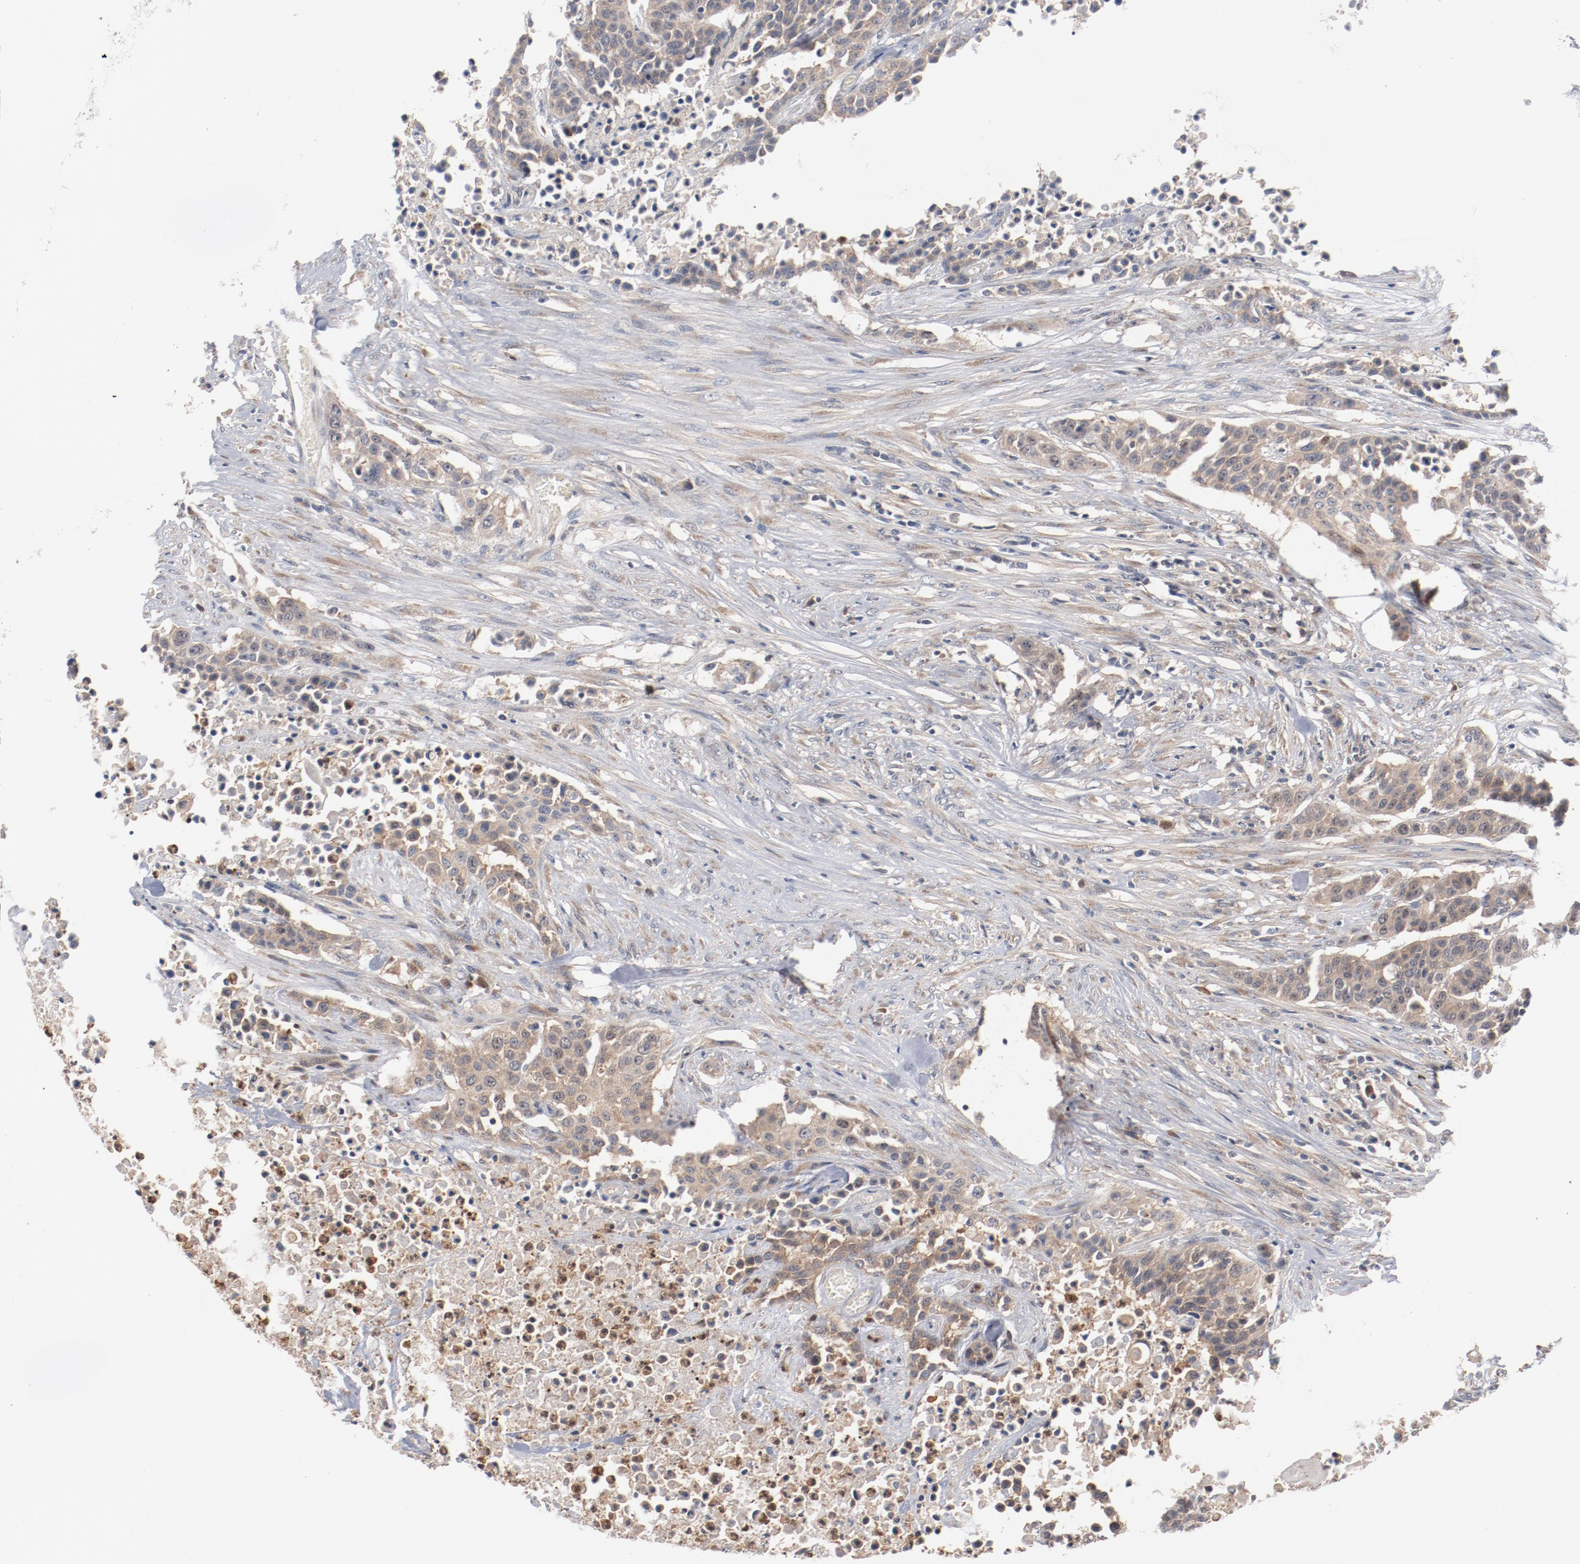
{"staining": {"intensity": "weak", "quantity": ">75%", "location": "cytoplasmic/membranous"}, "tissue": "urothelial cancer", "cell_type": "Tumor cells", "image_type": "cancer", "snomed": [{"axis": "morphology", "description": "Urothelial carcinoma, High grade"}, {"axis": "topography", "description": "Urinary bladder"}], "caption": "Immunohistochemical staining of urothelial cancer displays low levels of weak cytoplasmic/membranous positivity in approximately >75% of tumor cells.", "gene": "RNASE11", "patient": {"sex": "male", "age": 74}}